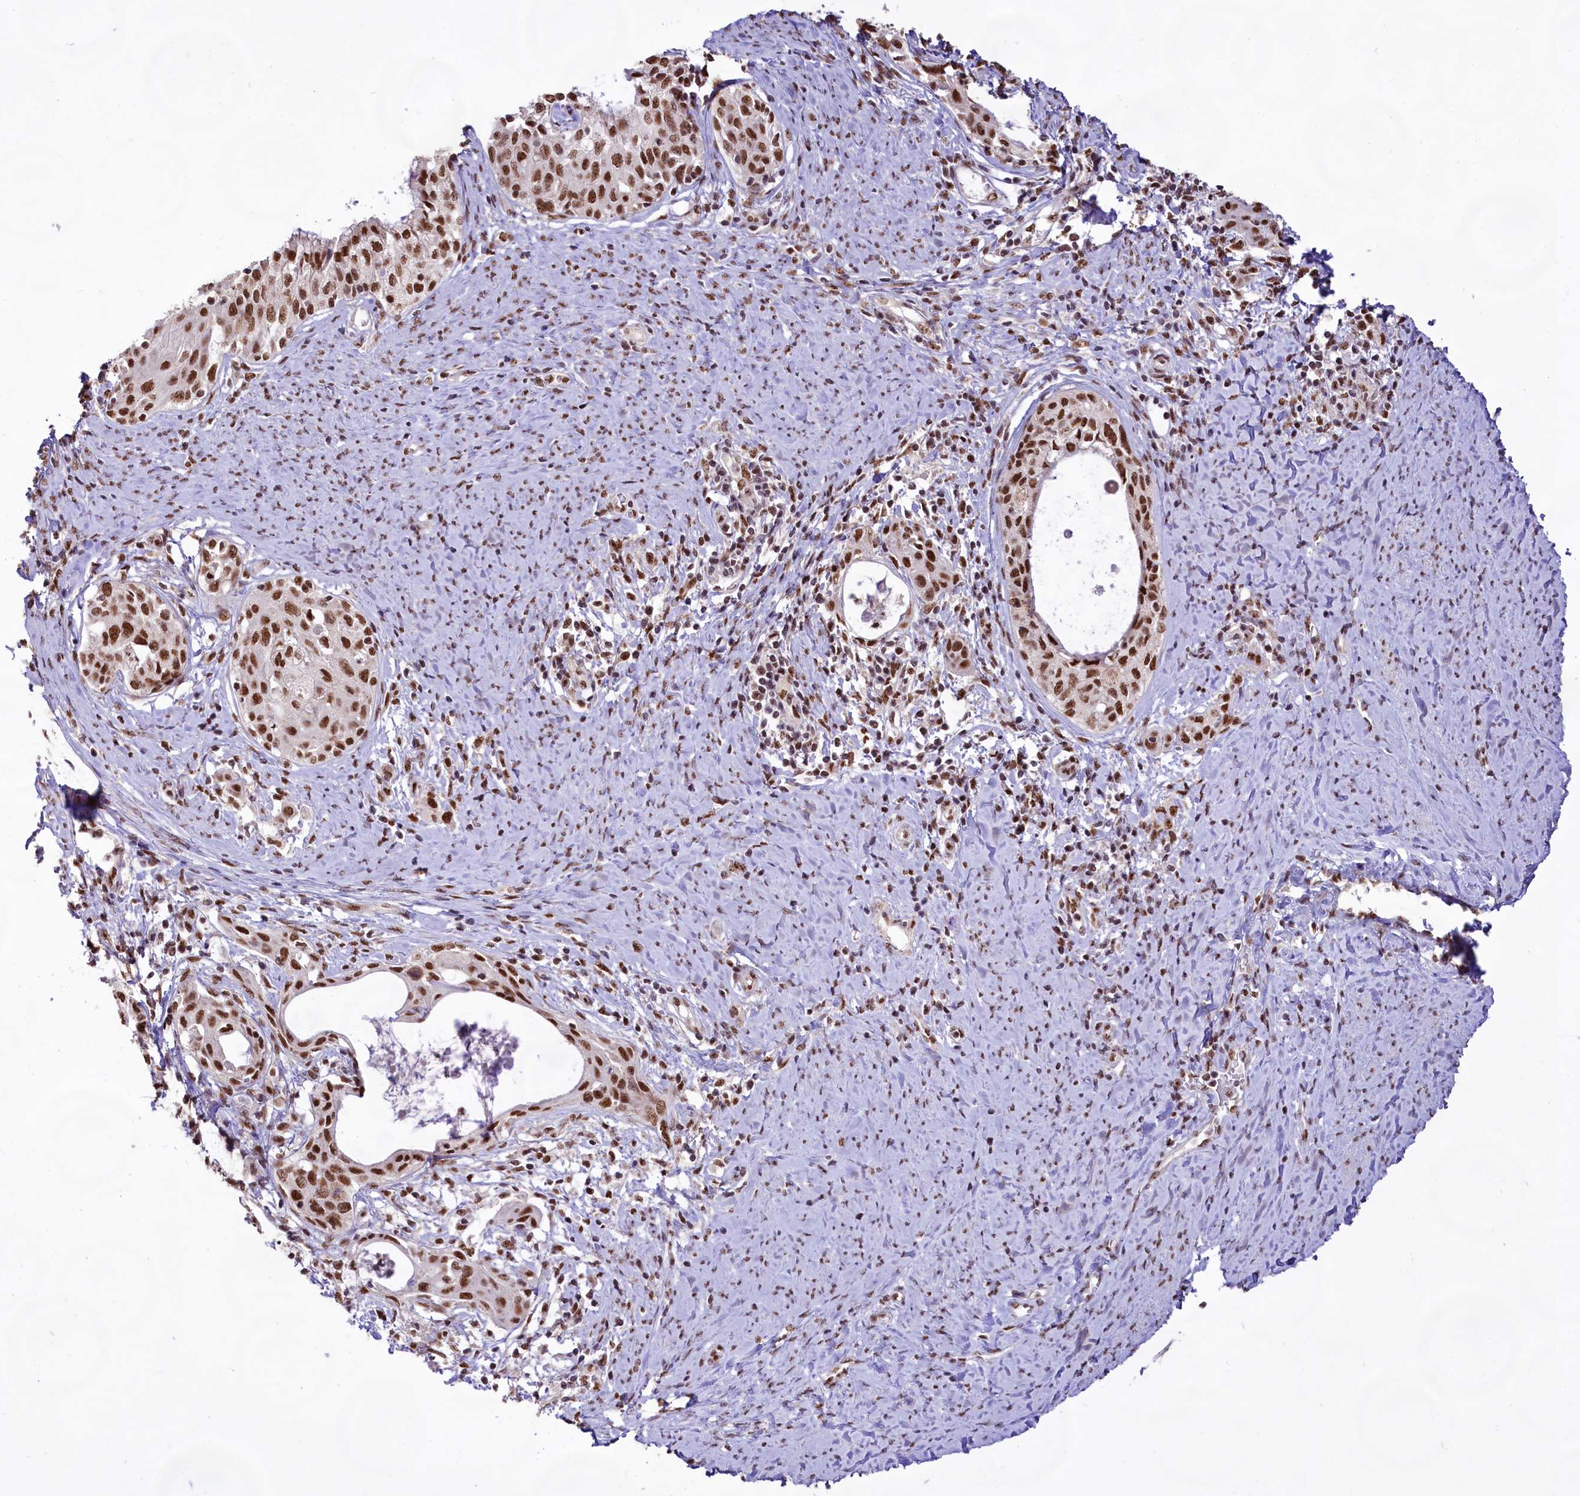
{"staining": {"intensity": "strong", "quantity": ">75%", "location": "nuclear"}, "tissue": "cervical cancer", "cell_type": "Tumor cells", "image_type": "cancer", "snomed": [{"axis": "morphology", "description": "Squamous cell carcinoma, NOS"}, {"axis": "morphology", "description": "Adenocarcinoma, NOS"}, {"axis": "topography", "description": "Cervix"}], "caption": "A brown stain labels strong nuclear staining of a protein in cervical squamous cell carcinoma tumor cells.", "gene": "HIRA", "patient": {"sex": "female", "age": 52}}